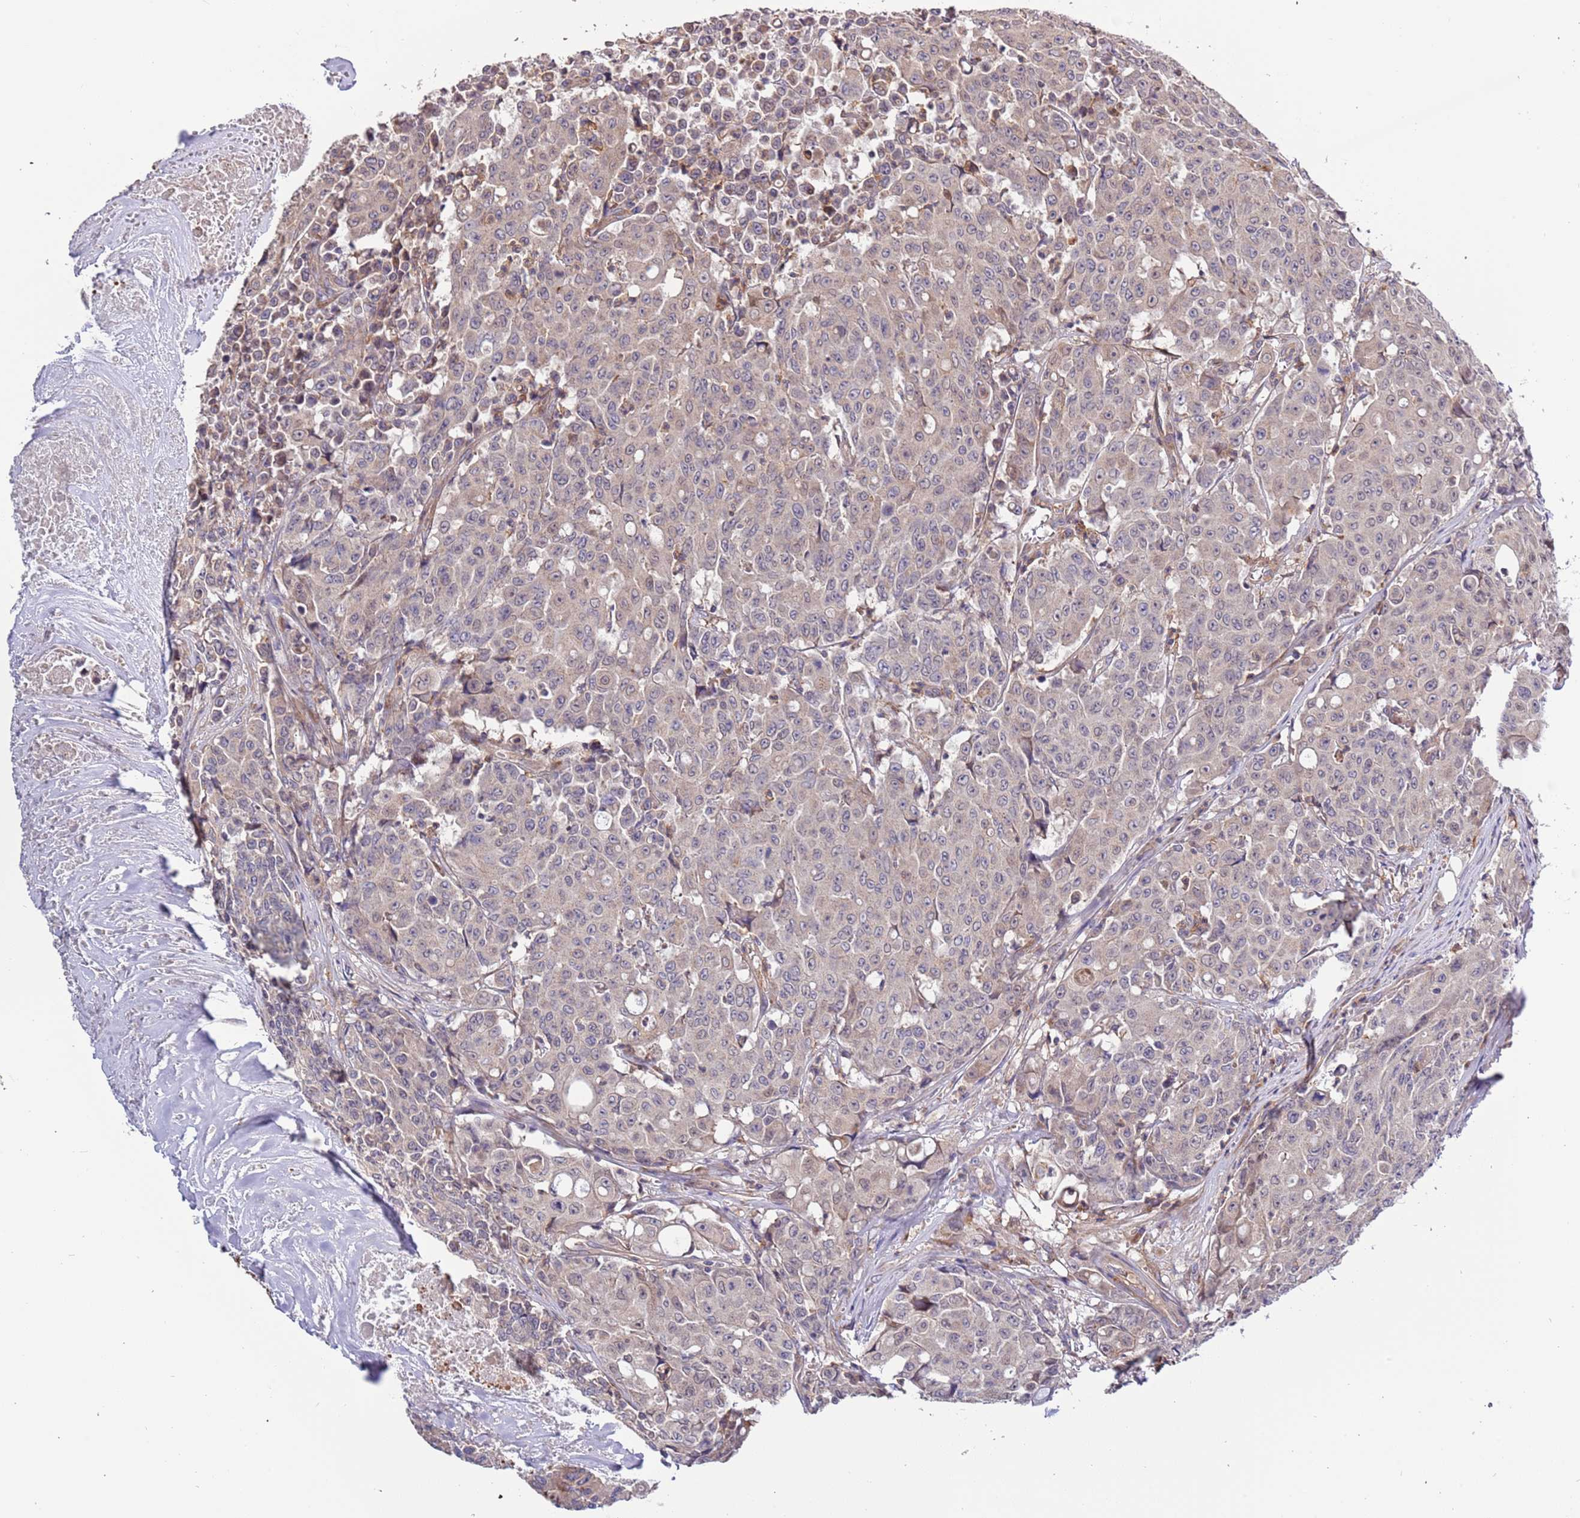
{"staining": {"intensity": "weak", "quantity": "<25%", "location": "cytoplasmic/membranous"}, "tissue": "colorectal cancer", "cell_type": "Tumor cells", "image_type": "cancer", "snomed": [{"axis": "morphology", "description": "Adenocarcinoma, NOS"}, {"axis": "topography", "description": "Colon"}], "caption": "The histopathology image shows no significant expression in tumor cells of adenocarcinoma (colorectal). Brightfield microscopy of immunohistochemistry (IHC) stained with DAB (3,3'-diaminobenzidine) (brown) and hematoxylin (blue), captured at high magnification.", "gene": "LAMB4", "patient": {"sex": "male", "age": 51}}